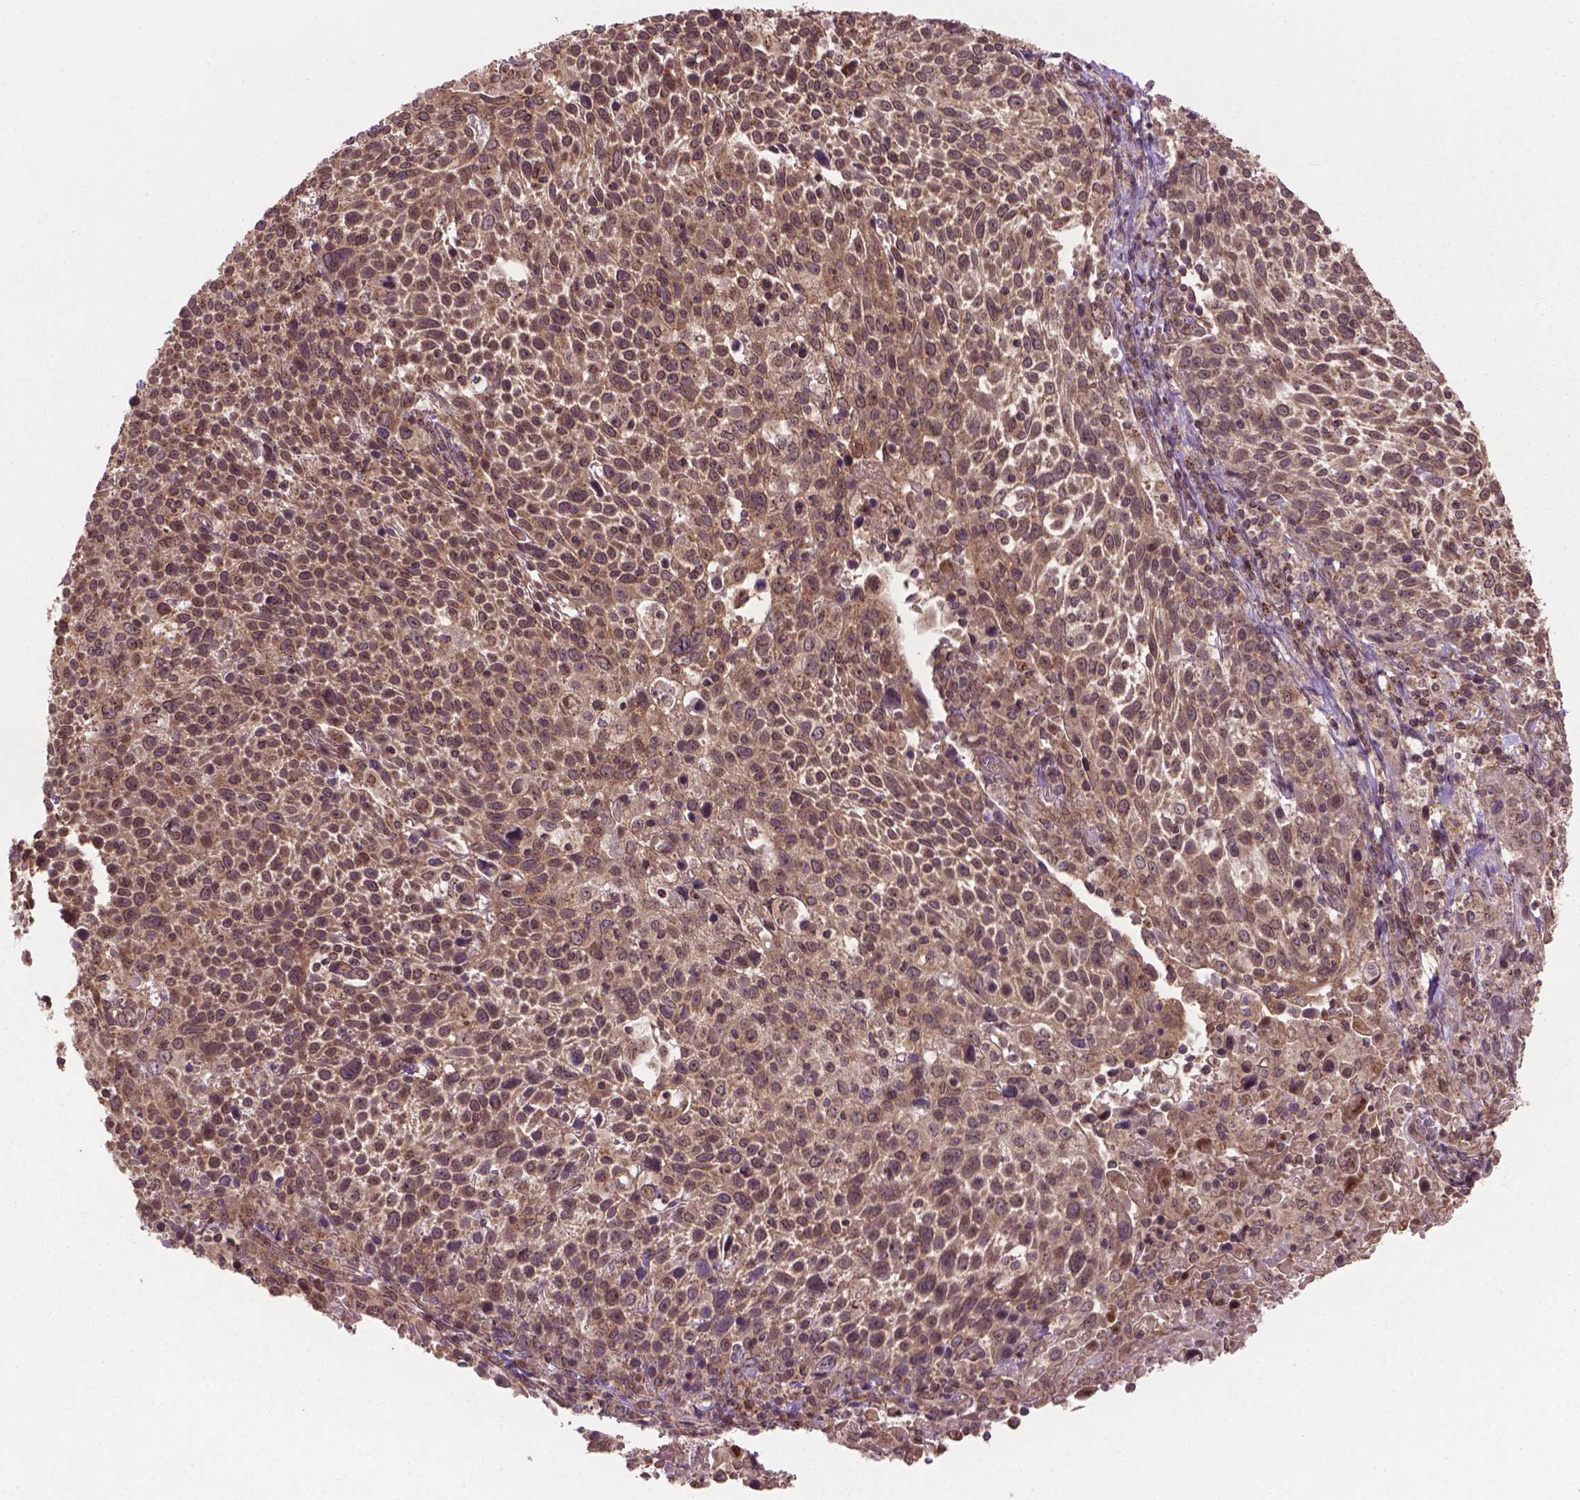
{"staining": {"intensity": "moderate", "quantity": ">75%", "location": "cytoplasmic/membranous"}, "tissue": "cervical cancer", "cell_type": "Tumor cells", "image_type": "cancer", "snomed": [{"axis": "morphology", "description": "Squamous cell carcinoma, NOS"}, {"axis": "topography", "description": "Cervix"}], "caption": "DAB immunohistochemical staining of human cervical cancer (squamous cell carcinoma) reveals moderate cytoplasmic/membranous protein staining in approximately >75% of tumor cells.", "gene": "PPP1CB", "patient": {"sex": "female", "age": 61}}